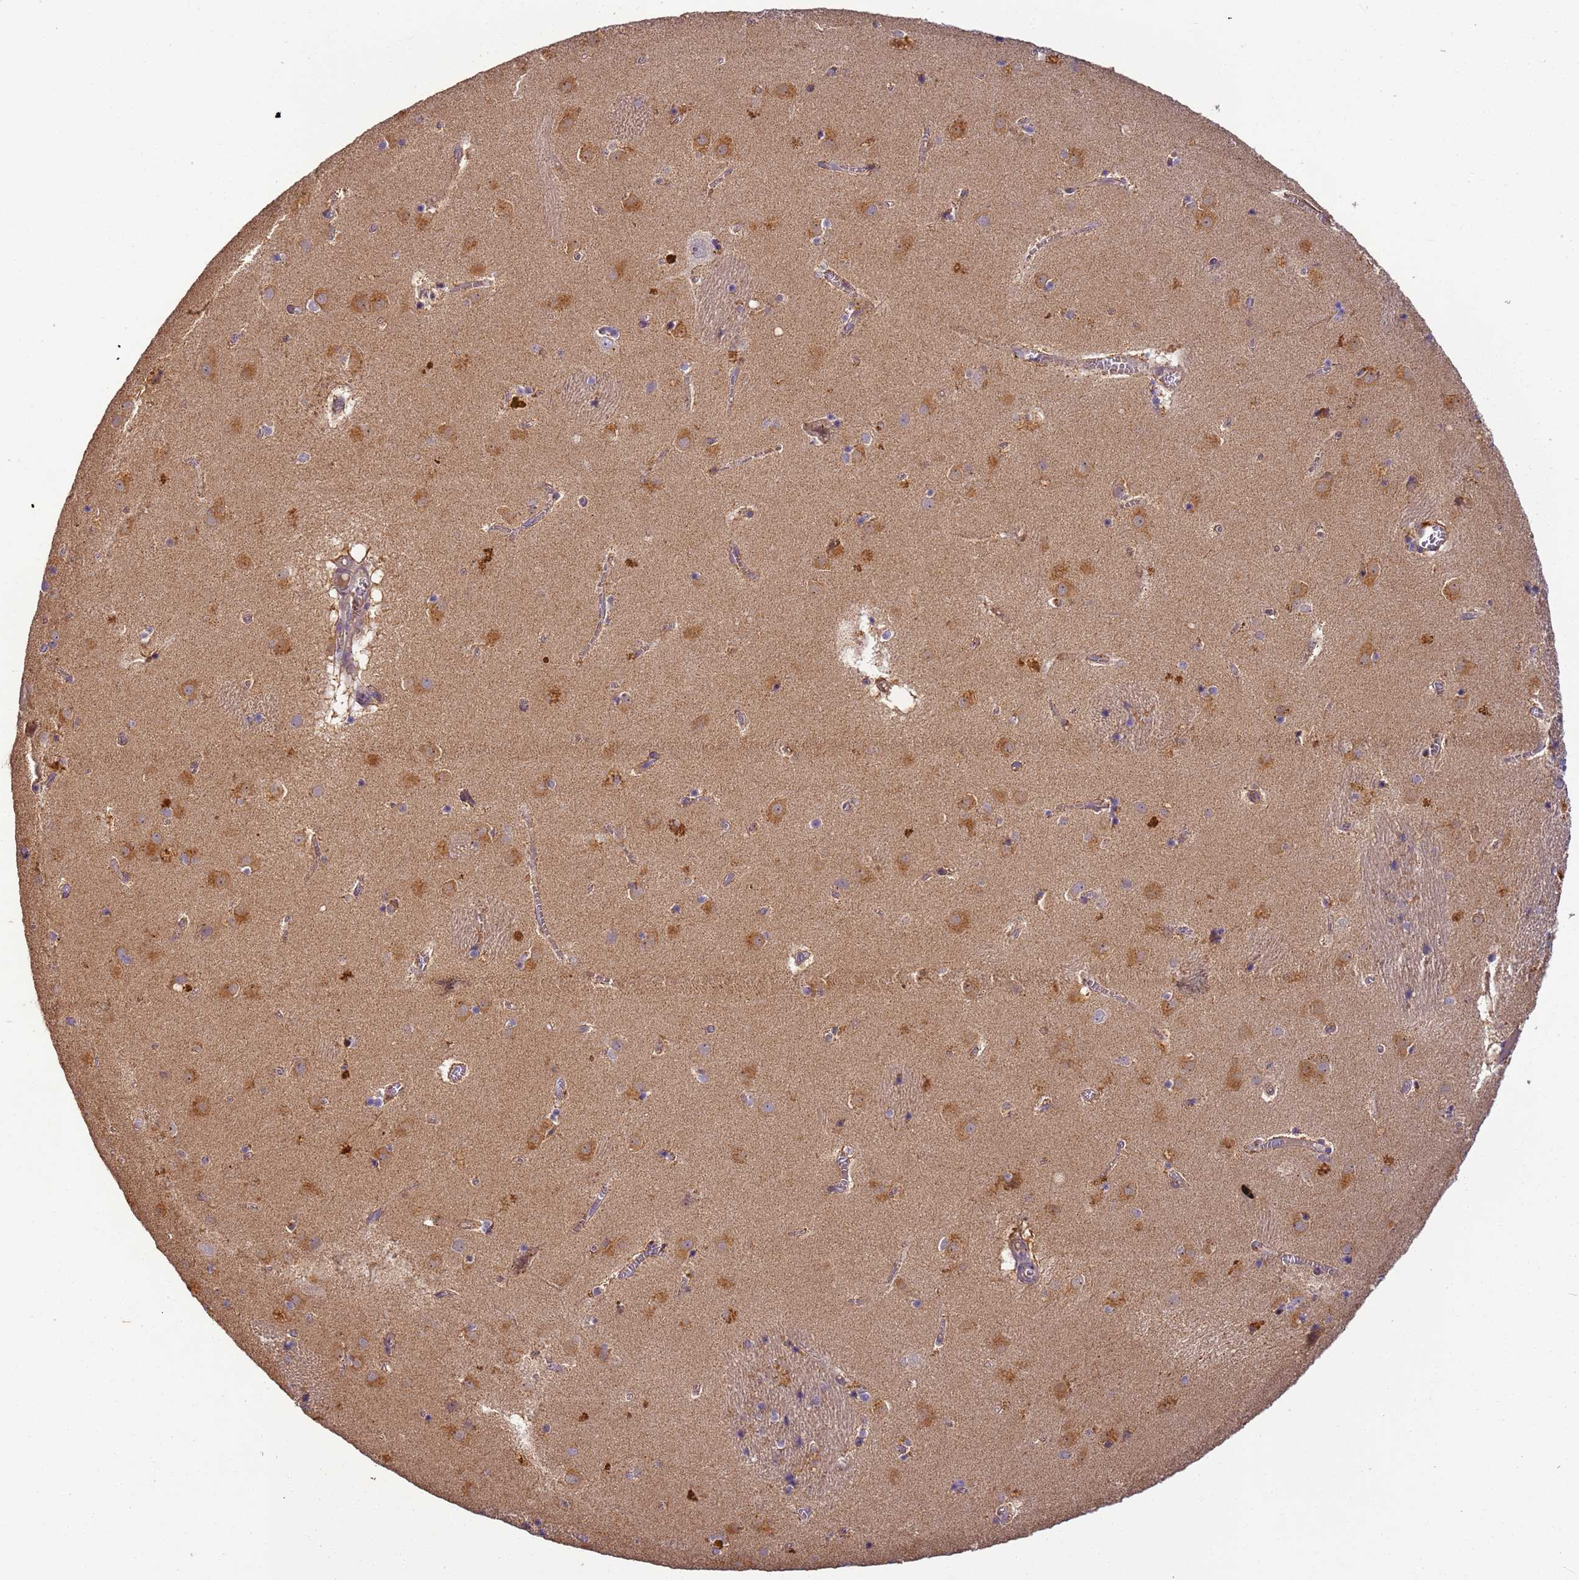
{"staining": {"intensity": "weak", "quantity": "<25%", "location": "cytoplasmic/membranous"}, "tissue": "caudate", "cell_type": "Glial cells", "image_type": "normal", "snomed": [{"axis": "morphology", "description": "Normal tissue, NOS"}, {"axis": "topography", "description": "Lateral ventricle wall"}], "caption": "The photomicrograph exhibits no significant positivity in glial cells of caudate. (DAB (3,3'-diaminobenzidine) immunohistochemistry (IHC) with hematoxylin counter stain).", "gene": "TIGAR", "patient": {"sex": "male", "age": 70}}